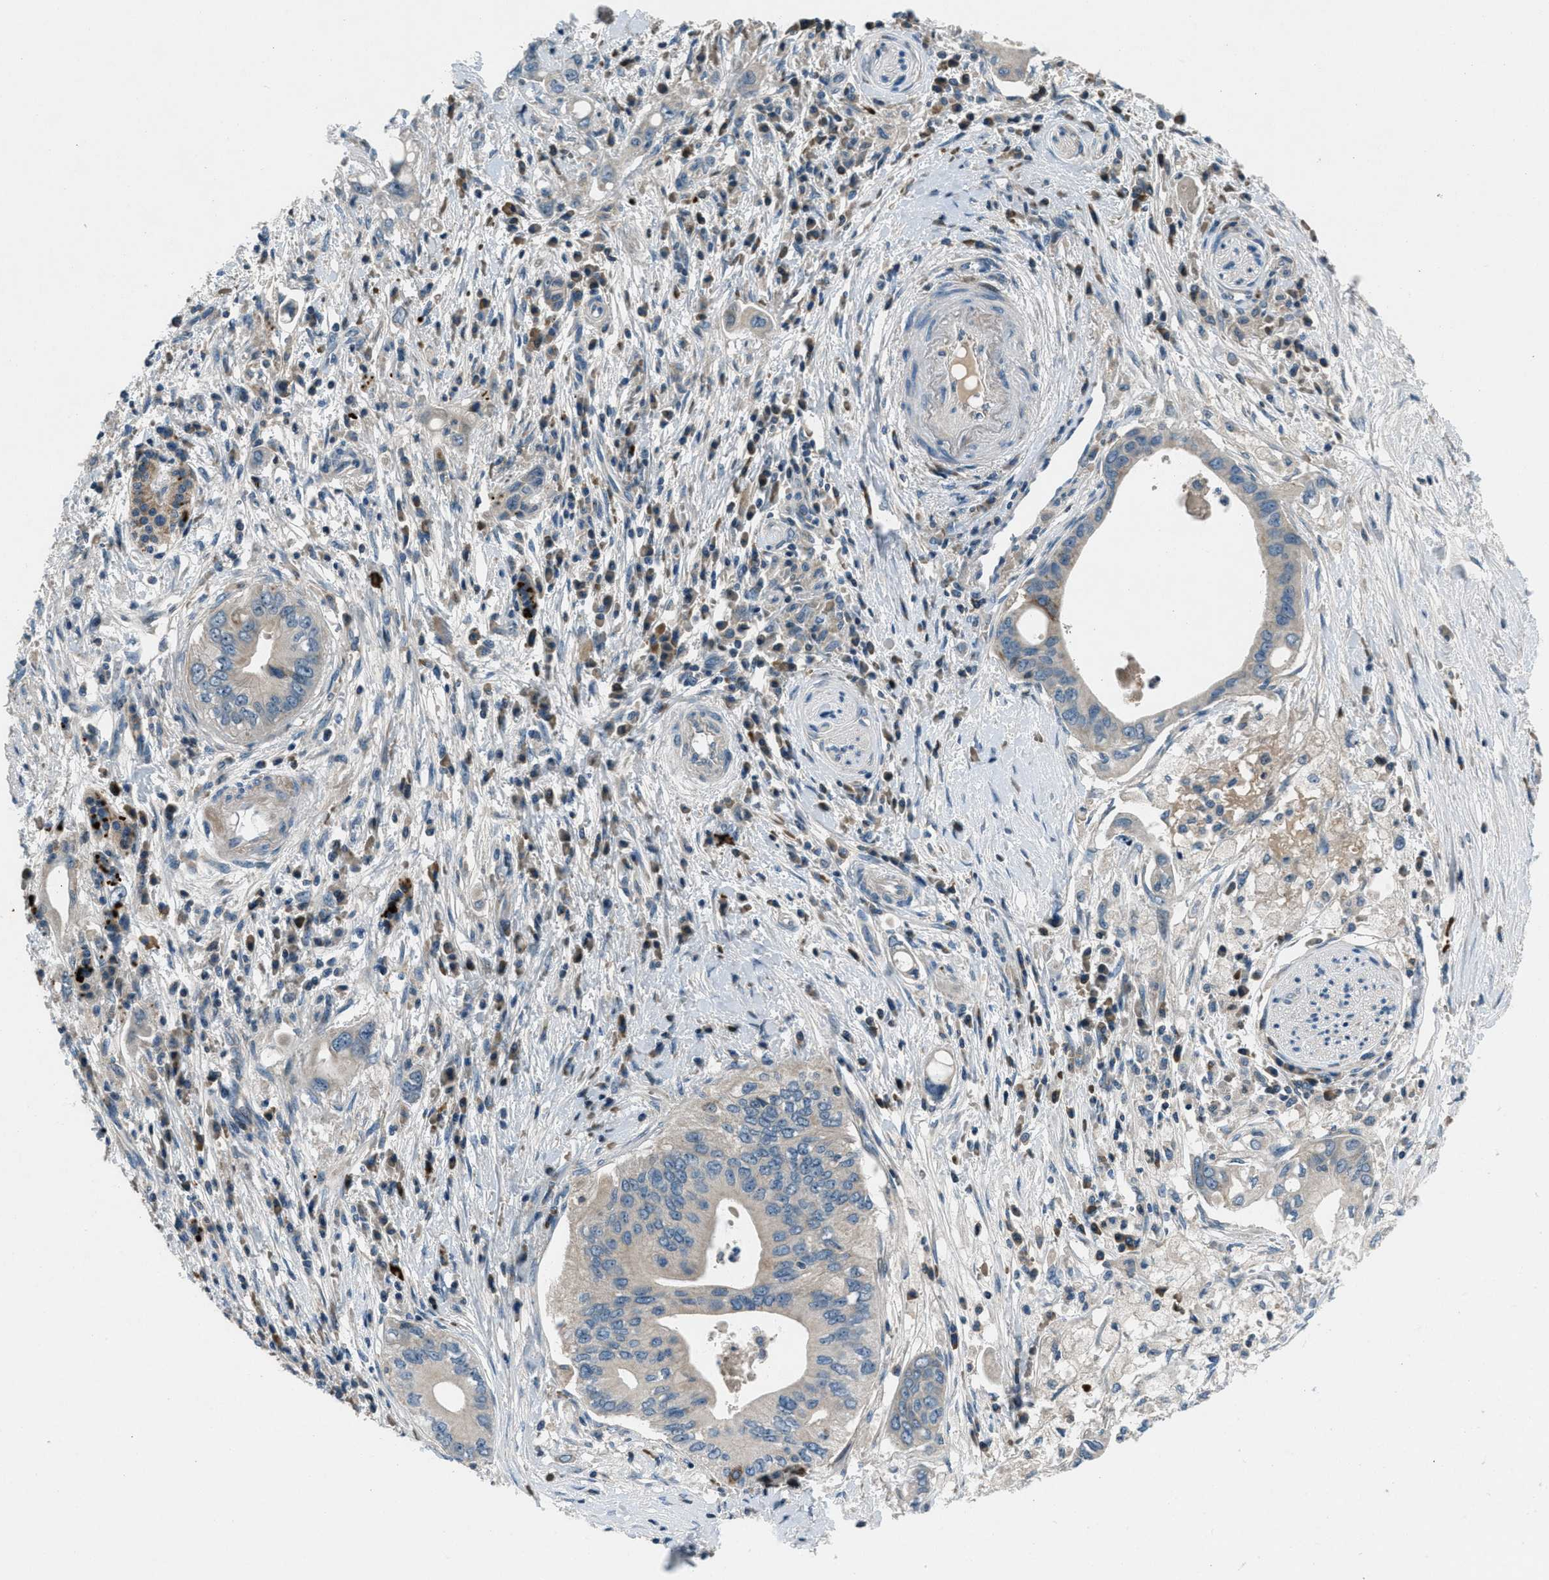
{"staining": {"intensity": "negative", "quantity": "none", "location": "none"}, "tissue": "pancreatic cancer", "cell_type": "Tumor cells", "image_type": "cancer", "snomed": [{"axis": "morphology", "description": "Adenocarcinoma, NOS"}, {"axis": "topography", "description": "Pancreas"}], "caption": "Immunohistochemical staining of human pancreatic adenocarcinoma shows no significant staining in tumor cells.", "gene": "CLEC2D", "patient": {"sex": "female", "age": 73}}